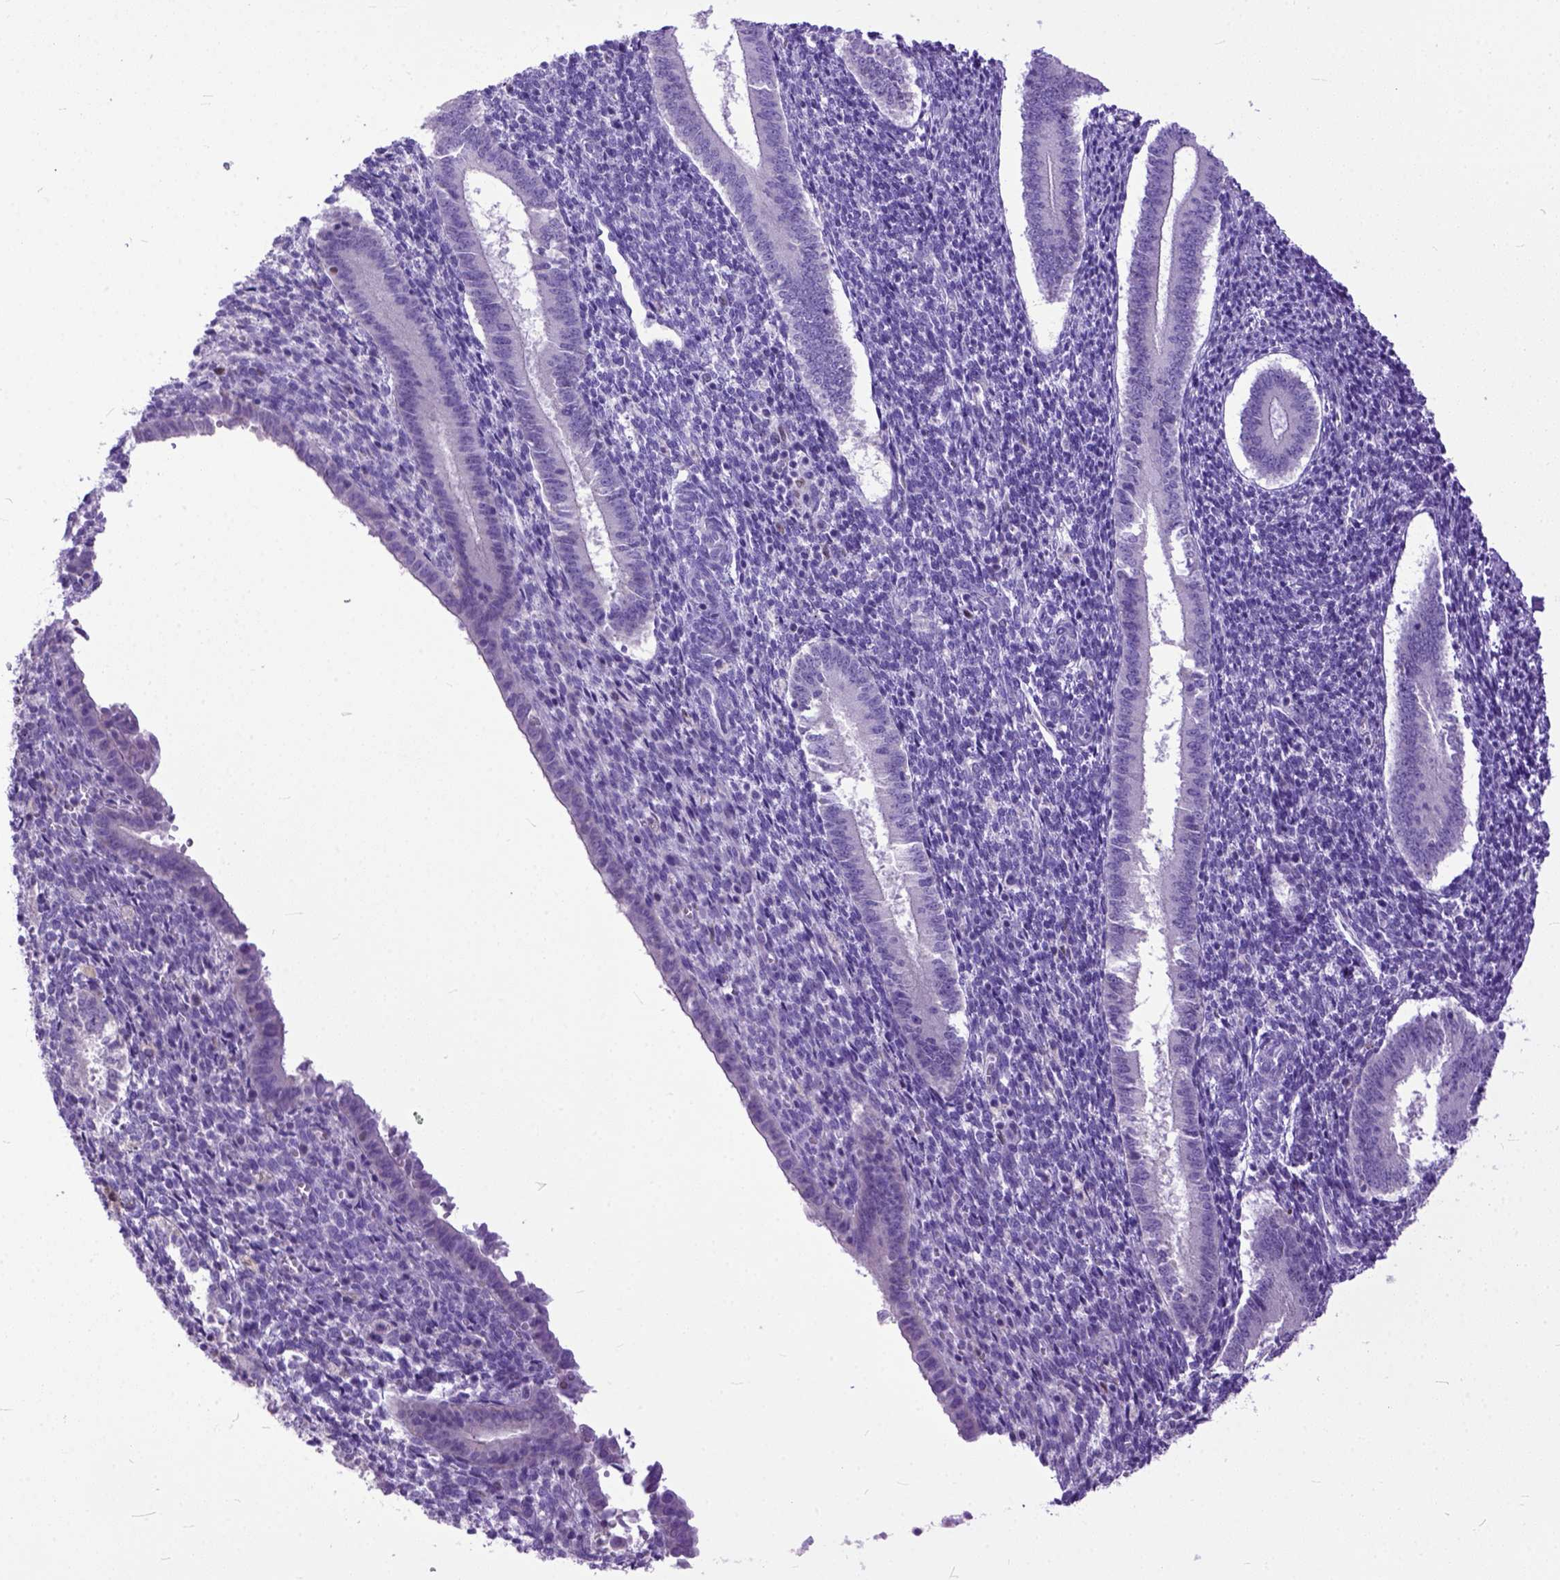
{"staining": {"intensity": "negative", "quantity": "none", "location": "none"}, "tissue": "endometrium", "cell_type": "Cells in endometrial stroma", "image_type": "normal", "snomed": [{"axis": "morphology", "description": "Normal tissue, NOS"}, {"axis": "topography", "description": "Endometrium"}], "caption": "This image is of unremarkable endometrium stained with IHC to label a protein in brown with the nuclei are counter-stained blue. There is no expression in cells in endometrial stroma.", "gene": "CRB1", "patient": {"sex": "female", "age": 25}}